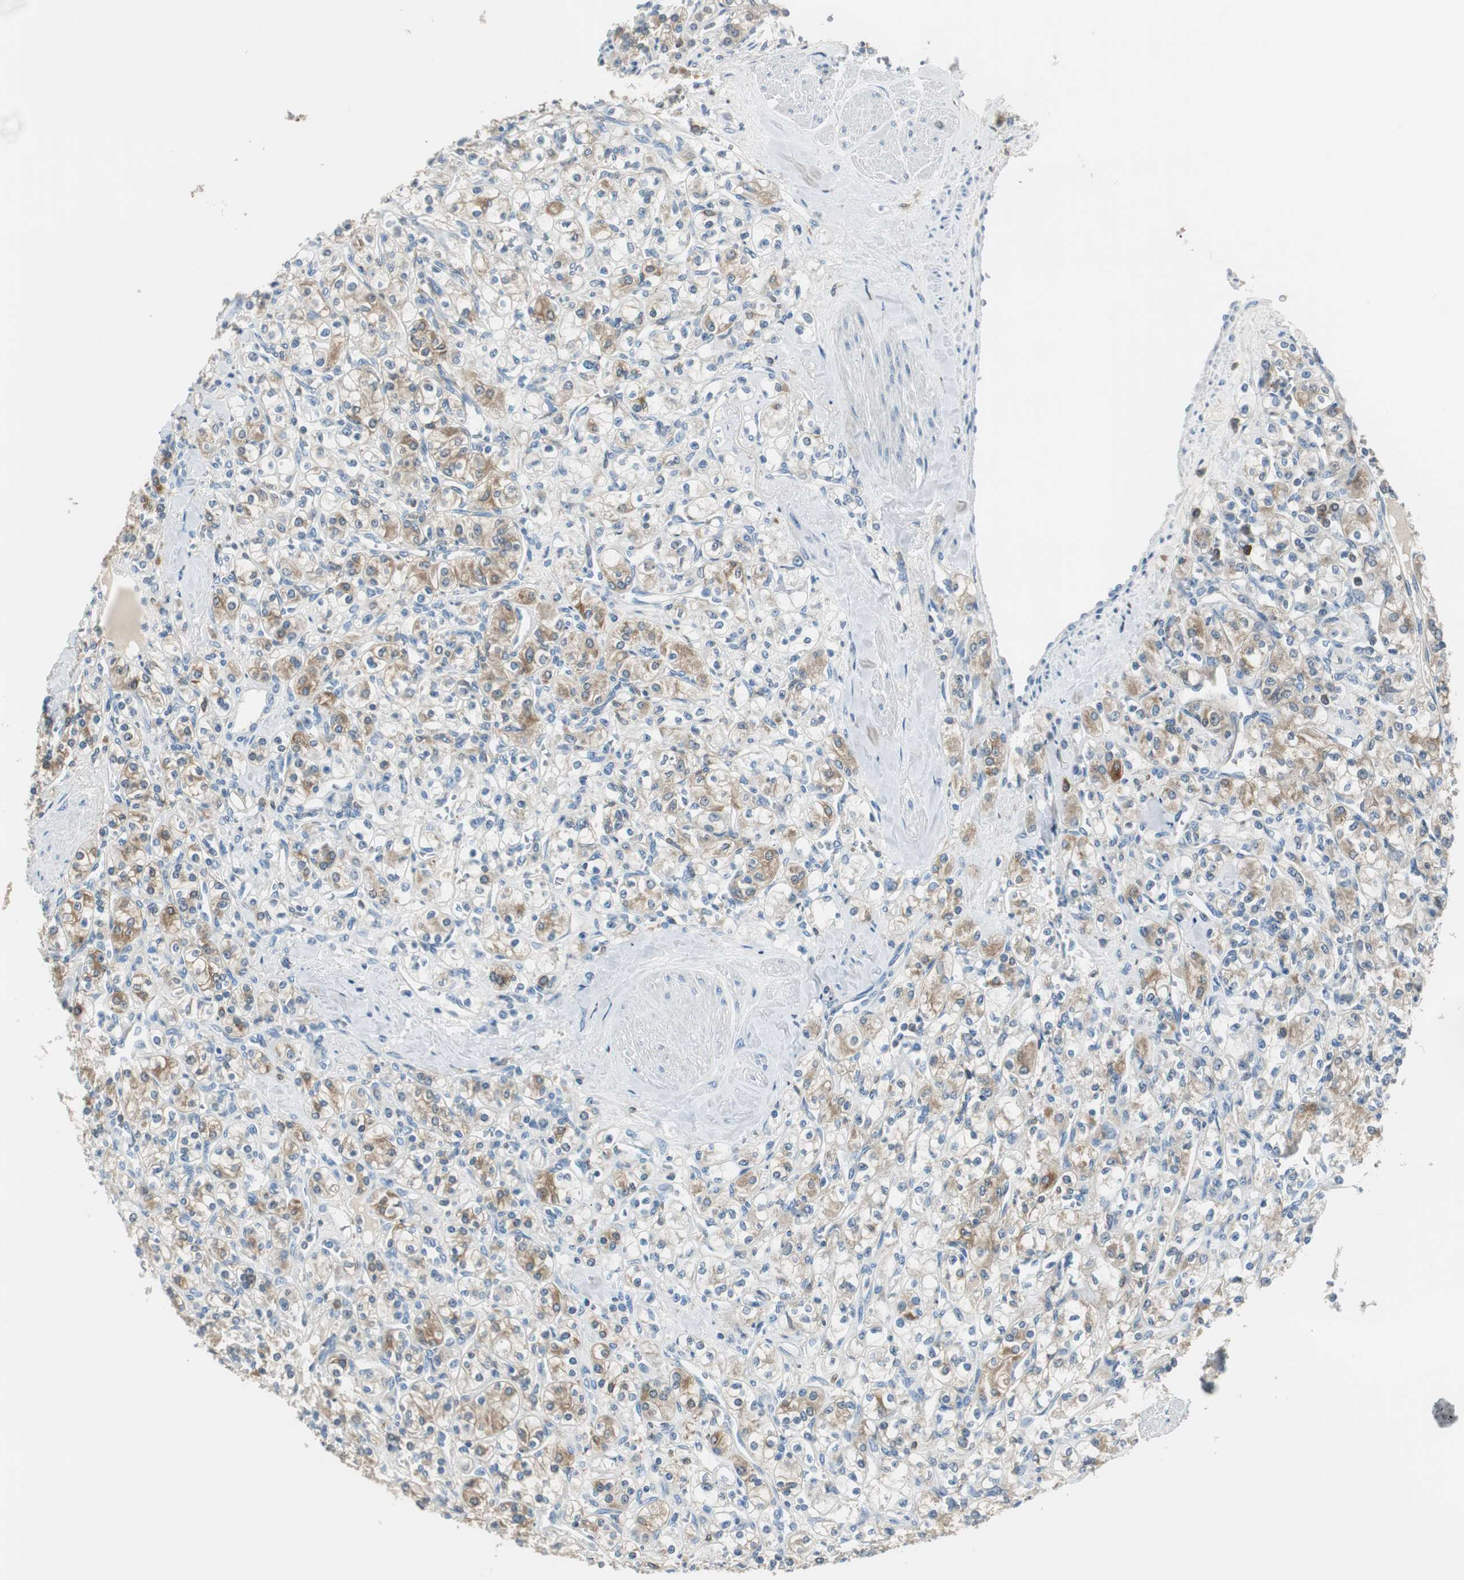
{"staining": {"intensity": "weak", "quantity": "25%-75%", "location": "cytoplasmic/membranous"}, "tissue": "renal cancer", "cell_type": "Tumor cells", "image_type": "cancer", "snomed": [{"axis": "morphology", "description": "Adenocarcinoma, NOS"}, {"axis": "topography", "description": "Kidney"}], "caption": "Renal cancer tissue displays weak cytoplasmic/membranous staining in approximately 25%-75% of tumor cells", "gene": "MSTO1", "patient": {"sex": "male", "age": 77}}